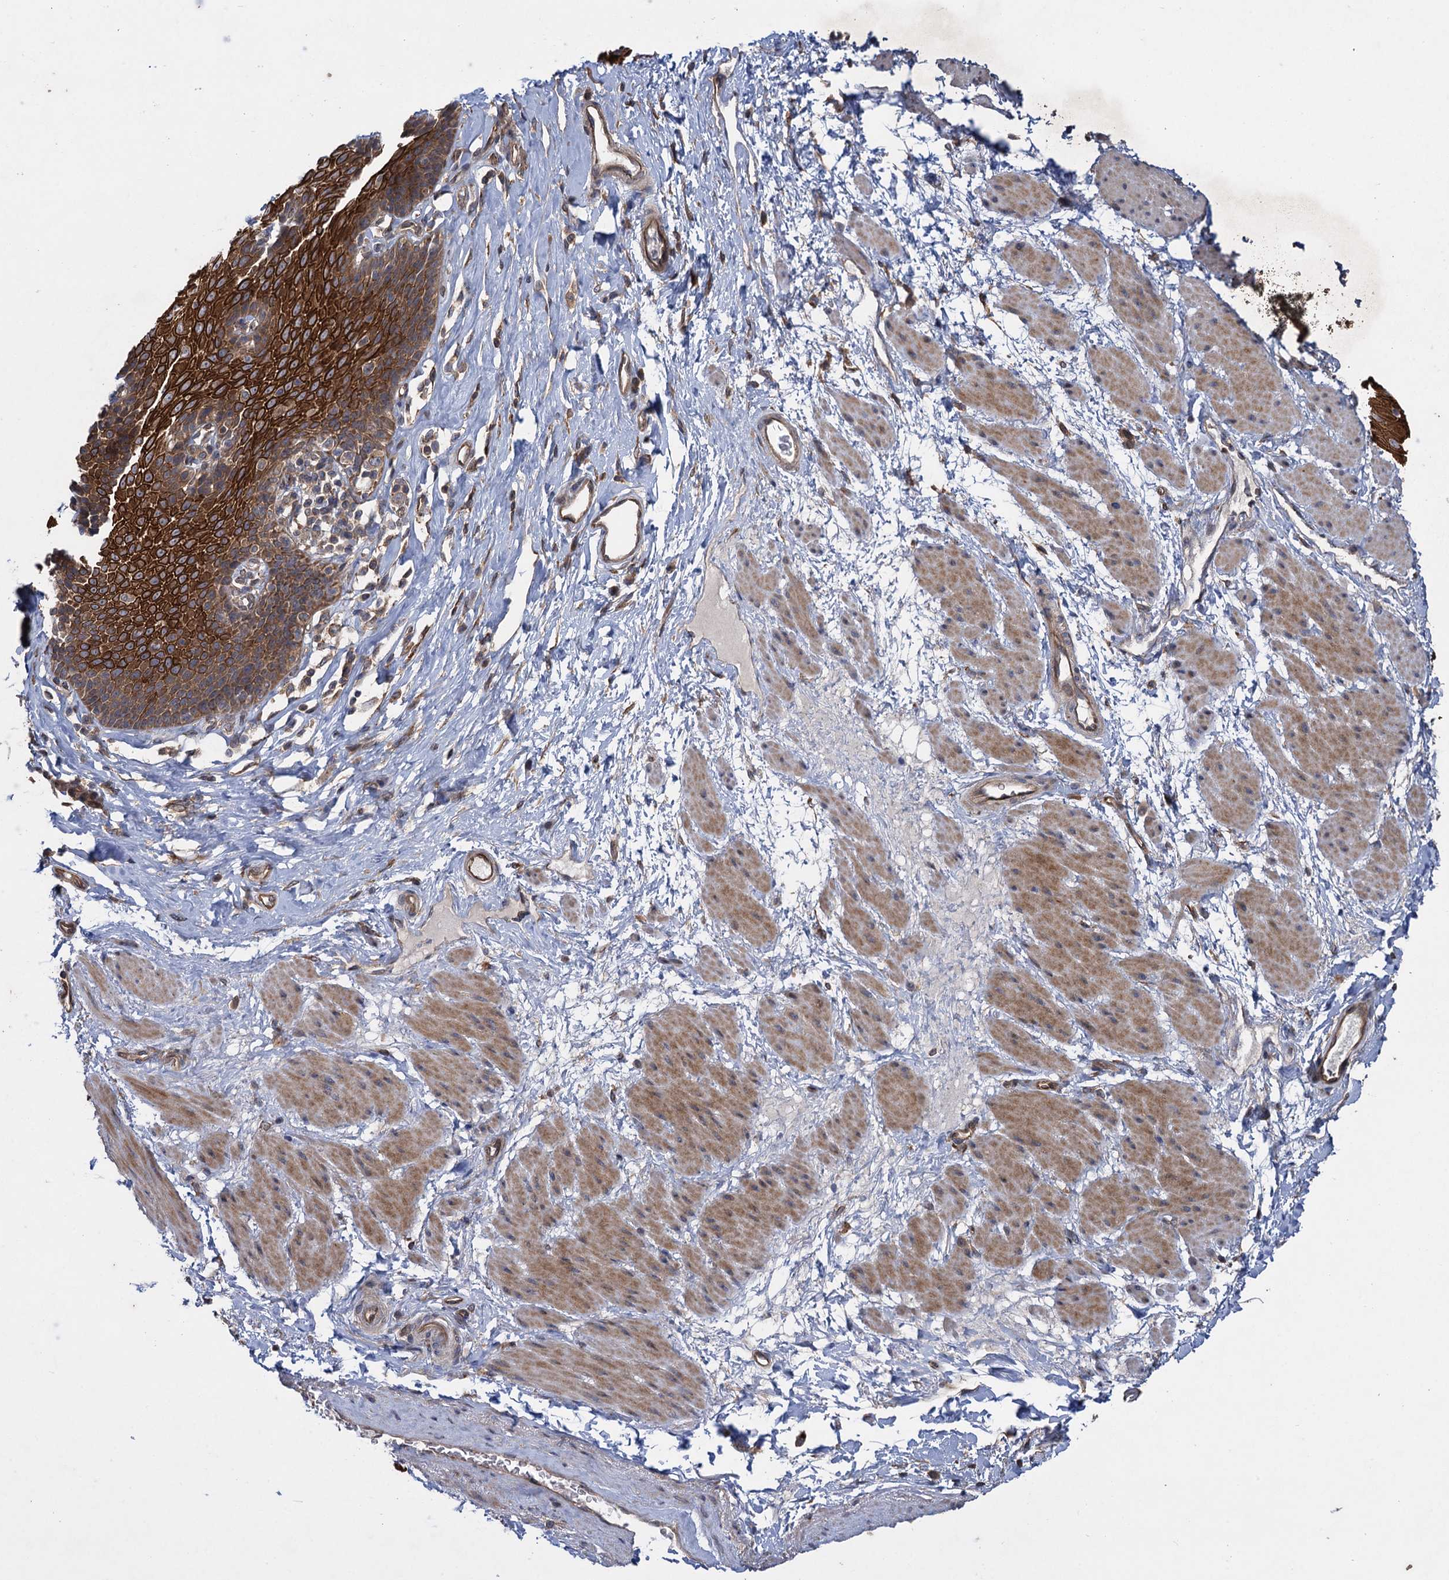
{"staining": {"intensity": "strong", "quantity": ">75%", "location": "cytoplasmic/membranous"}, "tissue": "esophagus", "cell_type": "Squamous epithelial cells", "image_type": "normal", "snomed": [{"axis": "morphology", "description": "Normal tissue, NOS"}, {"axis": "topography", "description": "Esophagus"}], "caption": "A histopathology image of esophagus stained for a protein shows strong cytoplasmic/membranous brown staining in squamous epithelial cells.", "gene": "HAUS1", "patient": {"sex": "female", "age": 61}}